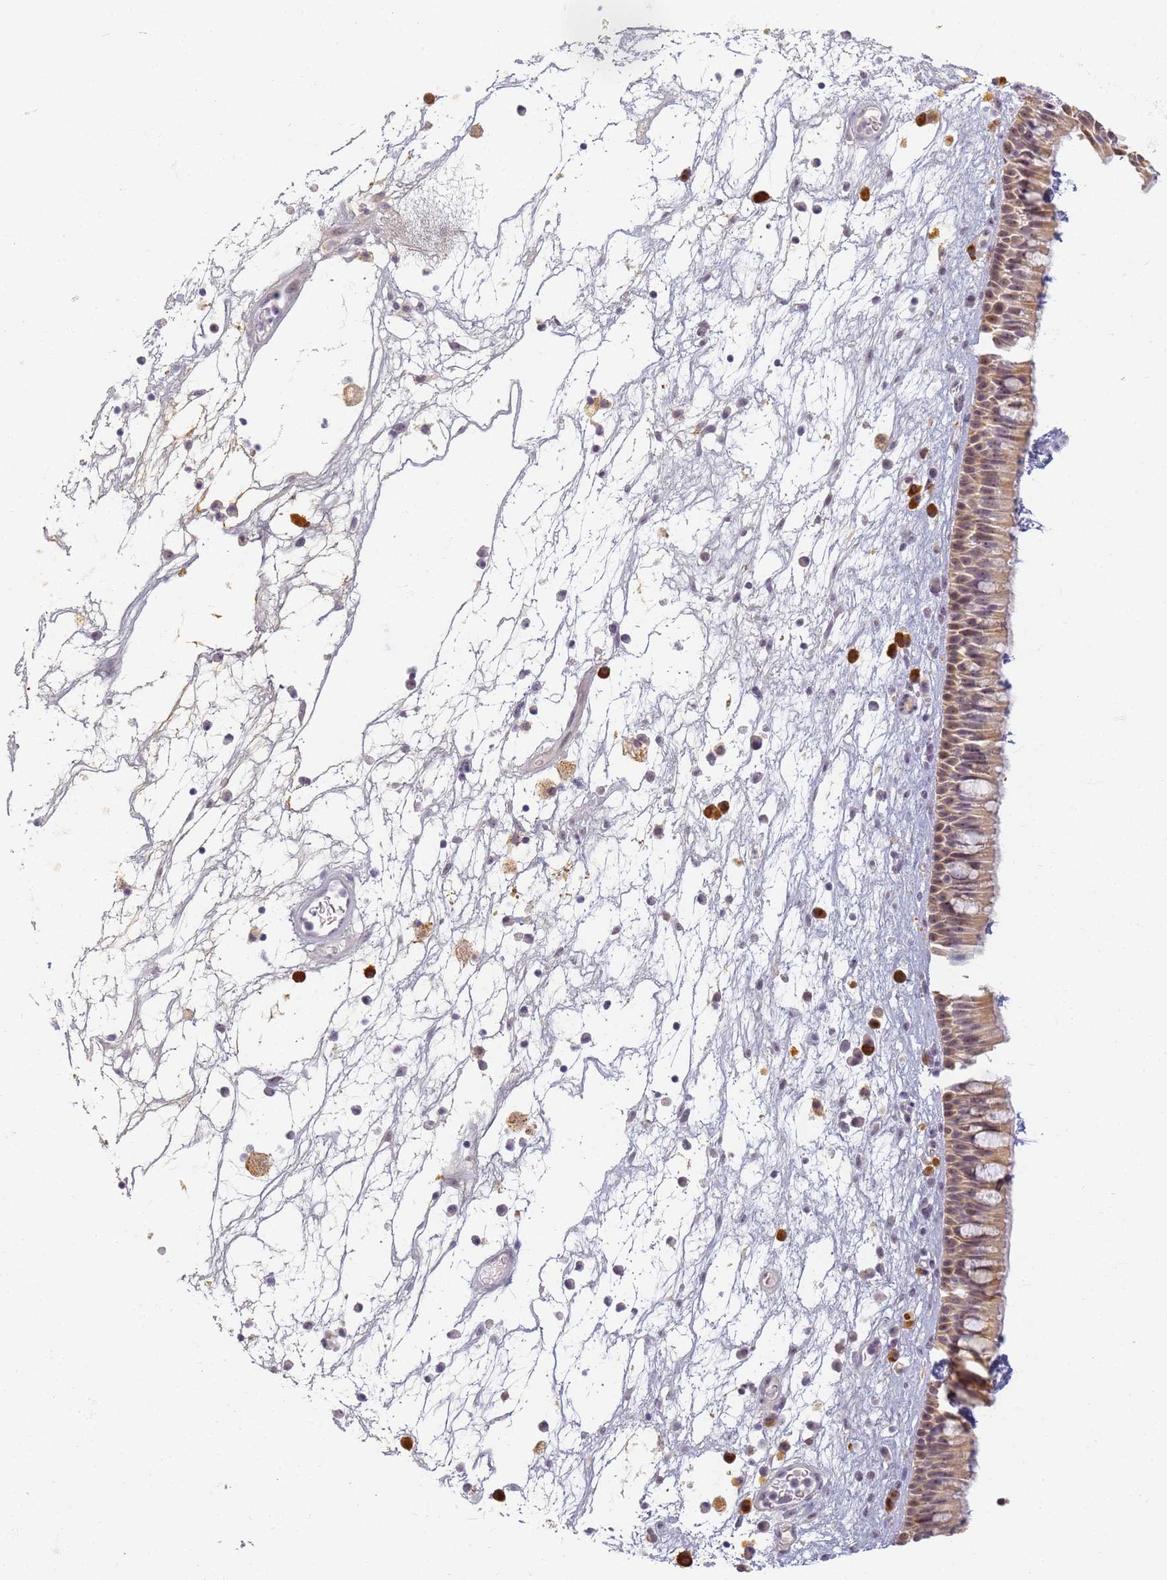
{"staining": {"intensity": "moderate", "quantity": ">75%", "location": "cytoplasmic/membranous,nuclear"}, "tissue": "nasopharynx", "cell_type": "Respiratory epithelial cells", "image_type": "normal", "snomed": [{"axis": "morphology", "description": "Normal tissue, NOS"}, {"axis": "morphology", "description": "Inflammation, NOS"}, {"axis": "morphology", "description": "Malignant melanoma, Metastatic site"}, {"axis": "topography", "description": "Nasopharynx"}], "caption": "Protein expression analysis of normal nasopharynx demonstrates moderate cytoplasmic/membranous,nuclear positivity in about >75% of respiratory epithelial cells. The staining was performed using DAB to visualize the protein expression in brown, while the nuclei were stained in blue with hematoxylin (Magnification: 20x).", "gene": "SLC38A9", "patient": {"sex": "male", "age": 70}}